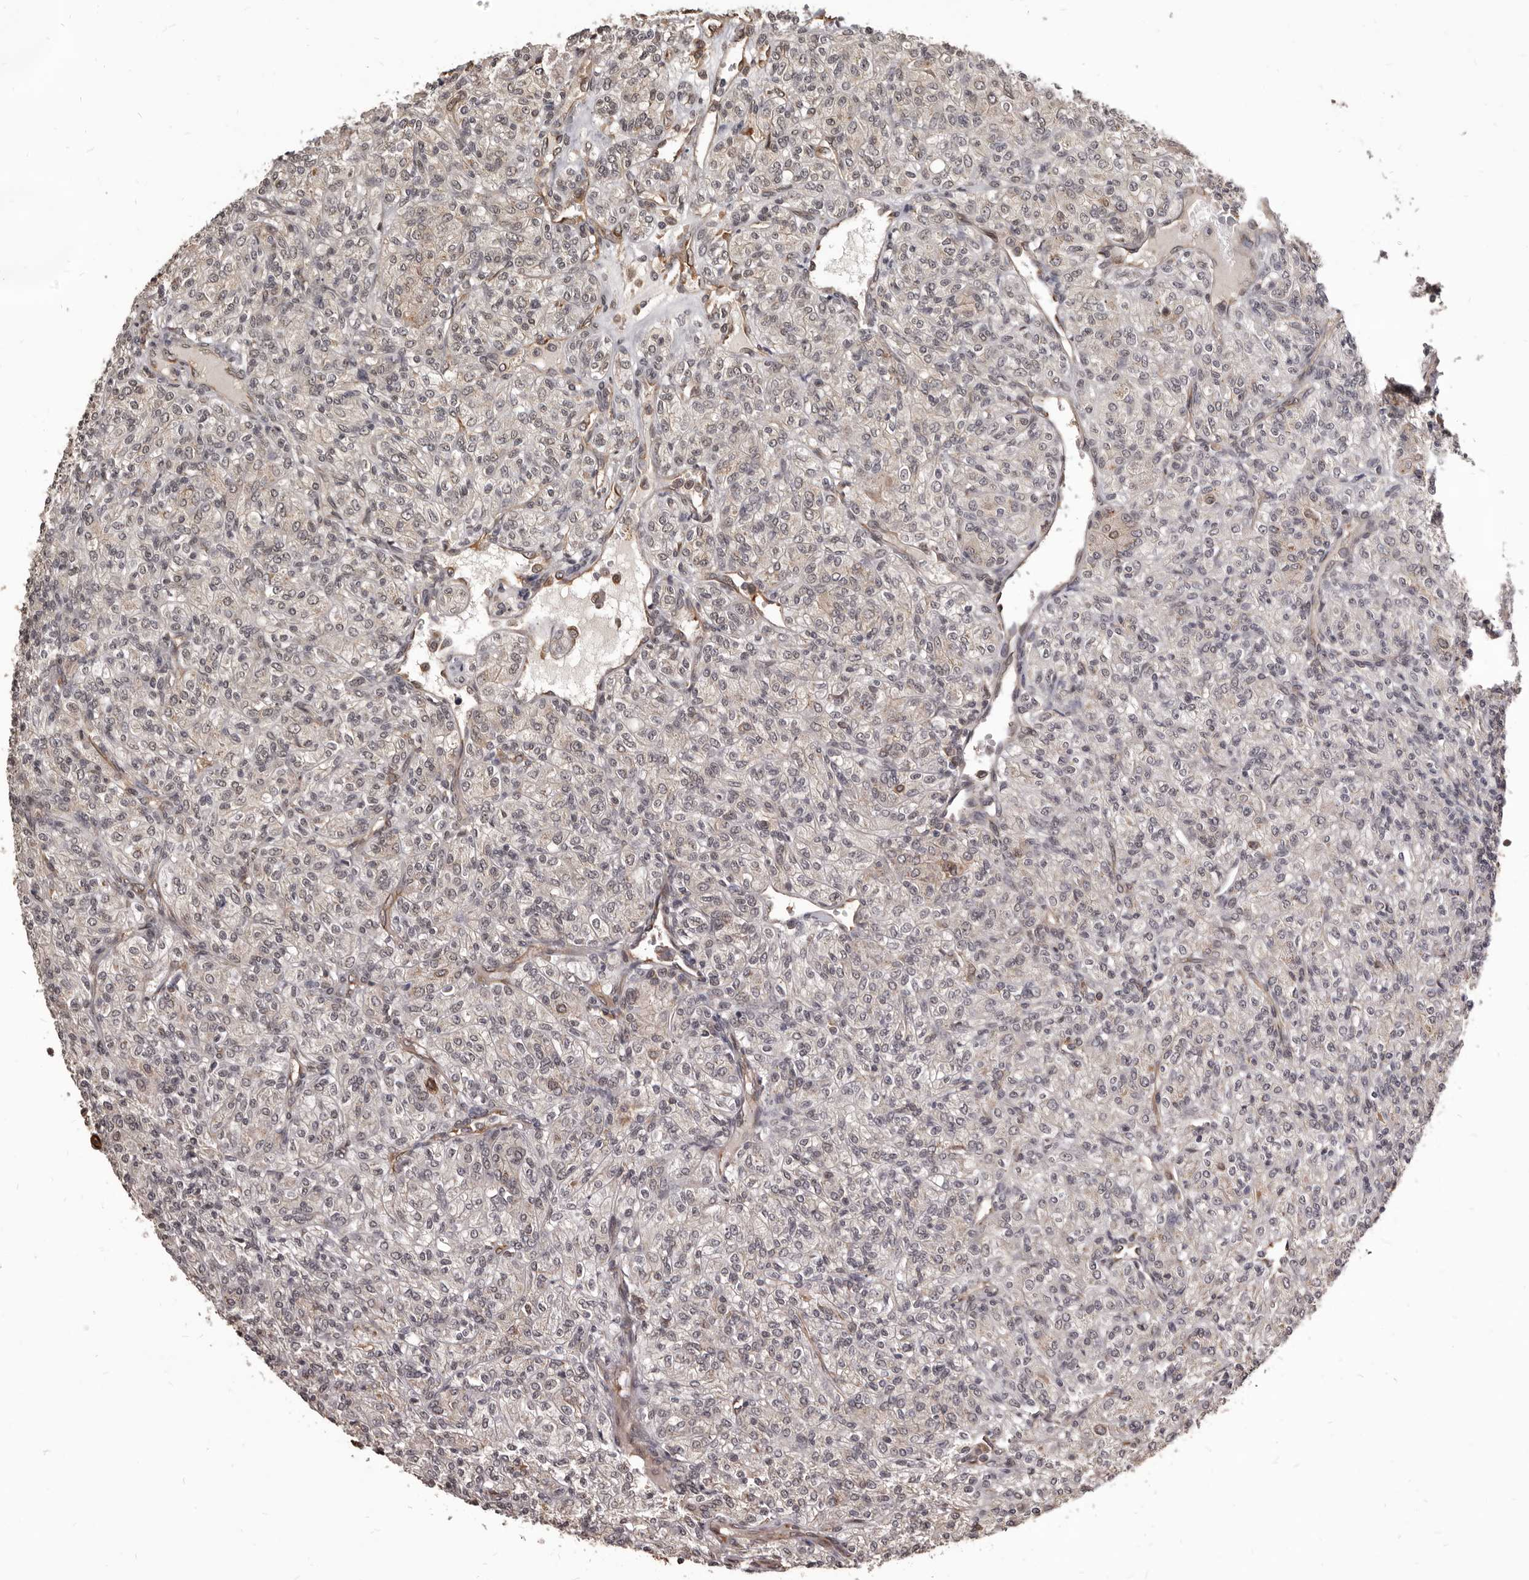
{"staining": {"intensity": "weak", "quantity": "<25%", "location": "cytoplasmic/membranous"}, "tissue": "renal cancer", "cell_type": "Tumor cells", "image_type": "cancer", "snomed": [{"axis": "morphology", "description": "Adenocarcinoma, NOS"}, {"axis": "topography", "description": "Kidney"}], "caption": "A micrograph of human renal cancer is negative for staining in tumor cells.", "gene": "ADAMTS20", "patient": {"sex": "male", "age": 77}}